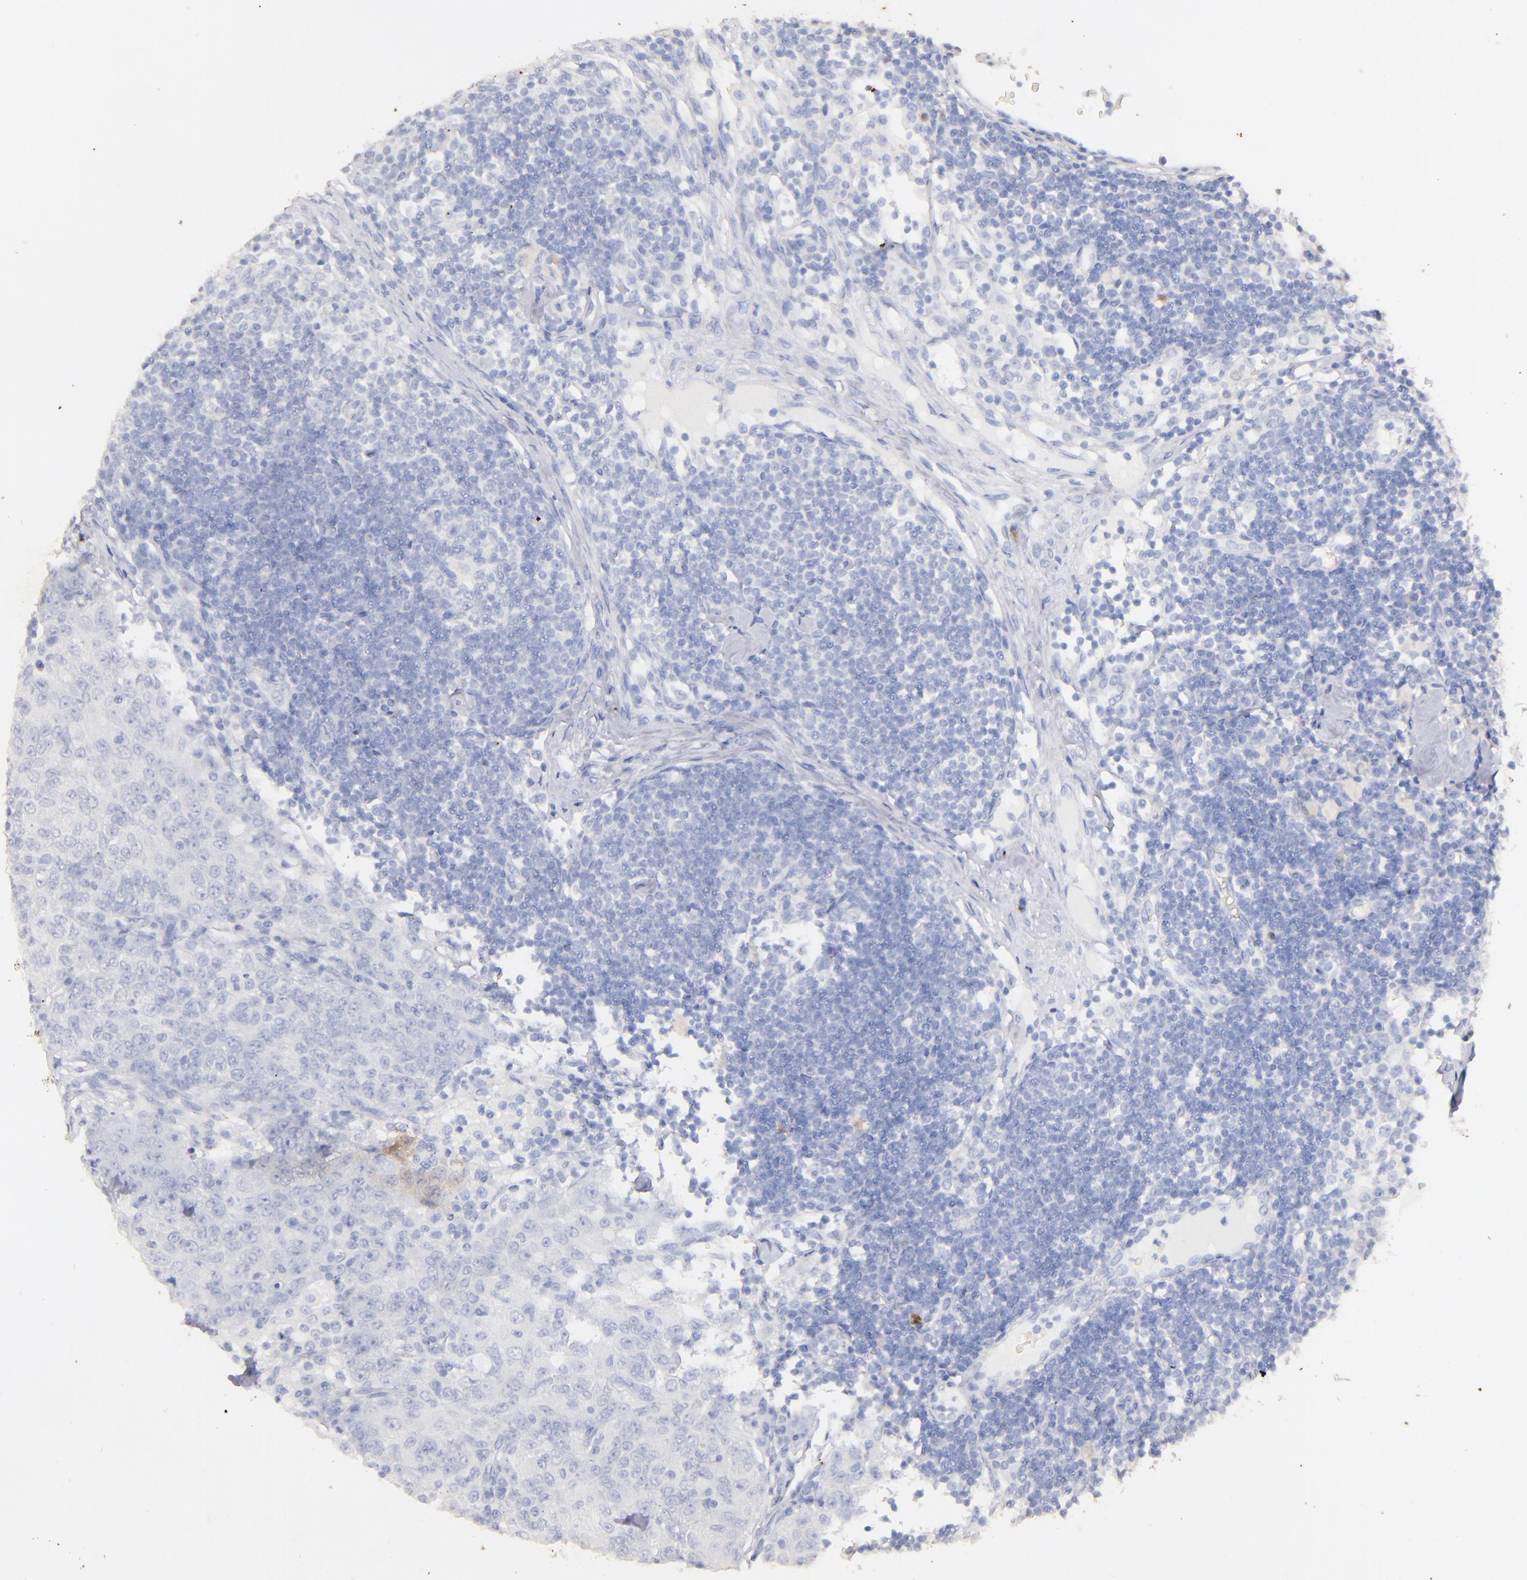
{"staining": {"intensity": "negative", "quantity": "none", "location": "none"}, "tissue": "lymph node", "cell_type": "Germinal center cells", "image_type": "normal", "snomed": [{"axis": "morphology", "description": "Normal tissue, NOS"}, {"axis": "topography", "description": "Lymph node"}], "caption": "Immunohistochemistry (IHC) micrograph of normal lymph node: lymph node stained with DAB (3,3'-diaminobenzidine) displays no significant protein expression in germinal center cells. (Immunohistochemistry, brightfield microscopy, high magnification).", "gene": "UCHL1", "patient": {"sex": "female", "age": 42}}